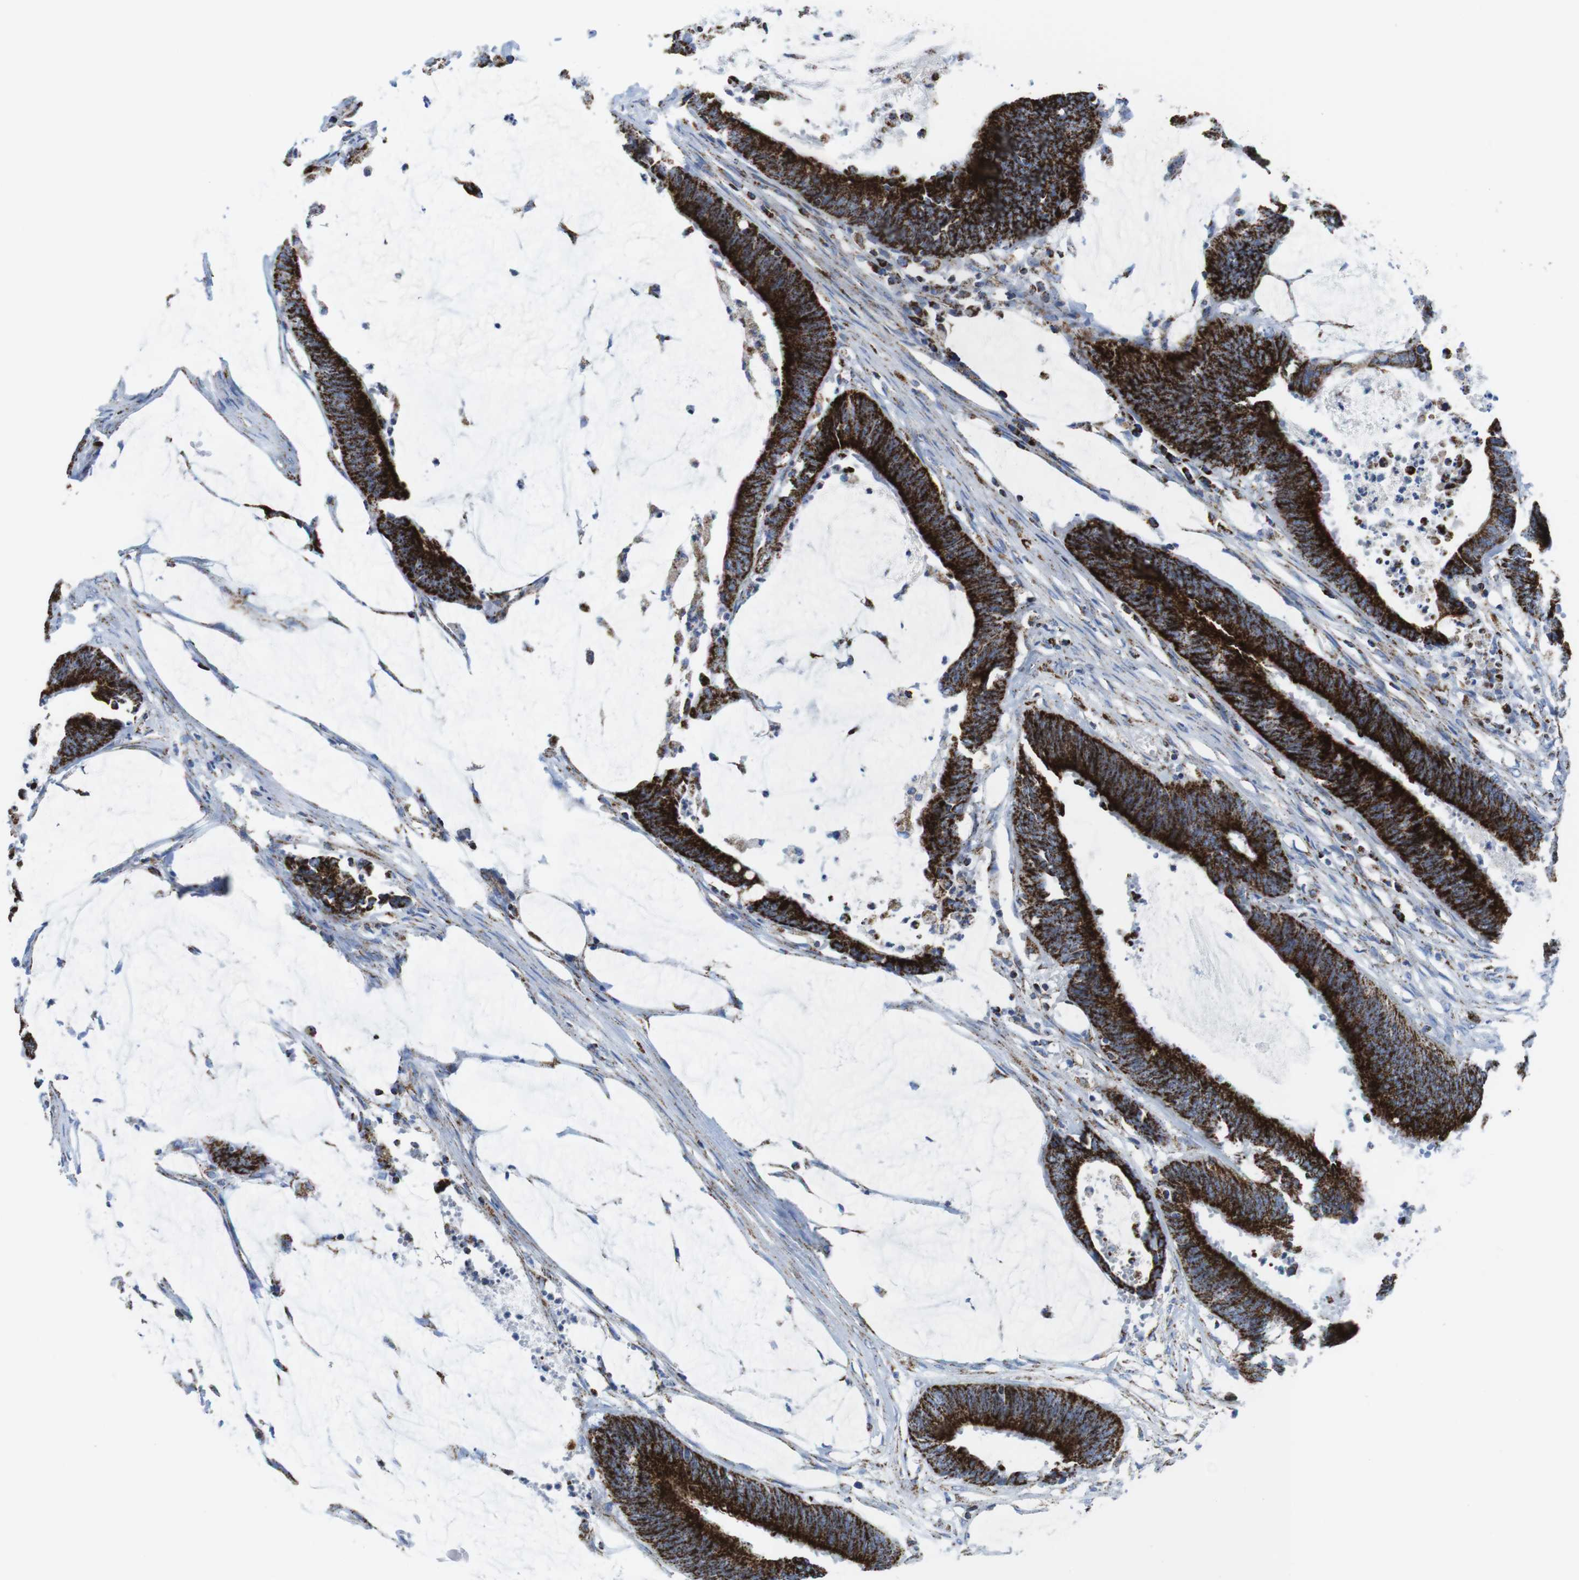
{"staining": {"intensity": "strong", "quantity": ">75%", "location": "cytoplasmic/membranous"}, "tissue": "colorectal cancer", "cell_type": "Tumor cells", "image_type": "cancer", "snomed": [{"axis": "morphology", "description": "Adenocarcinoma, NOS"}, {"axis": "topography", "description": "Rectum"}], "caption": "The immunohistochemical stain labels strong cytoplasmic/membranous staining in tumor cells of adenocarcinoma (colorectal) tissue.", "gene": "ATP5PO", "patient": {"sex": "female", "age": 66}}